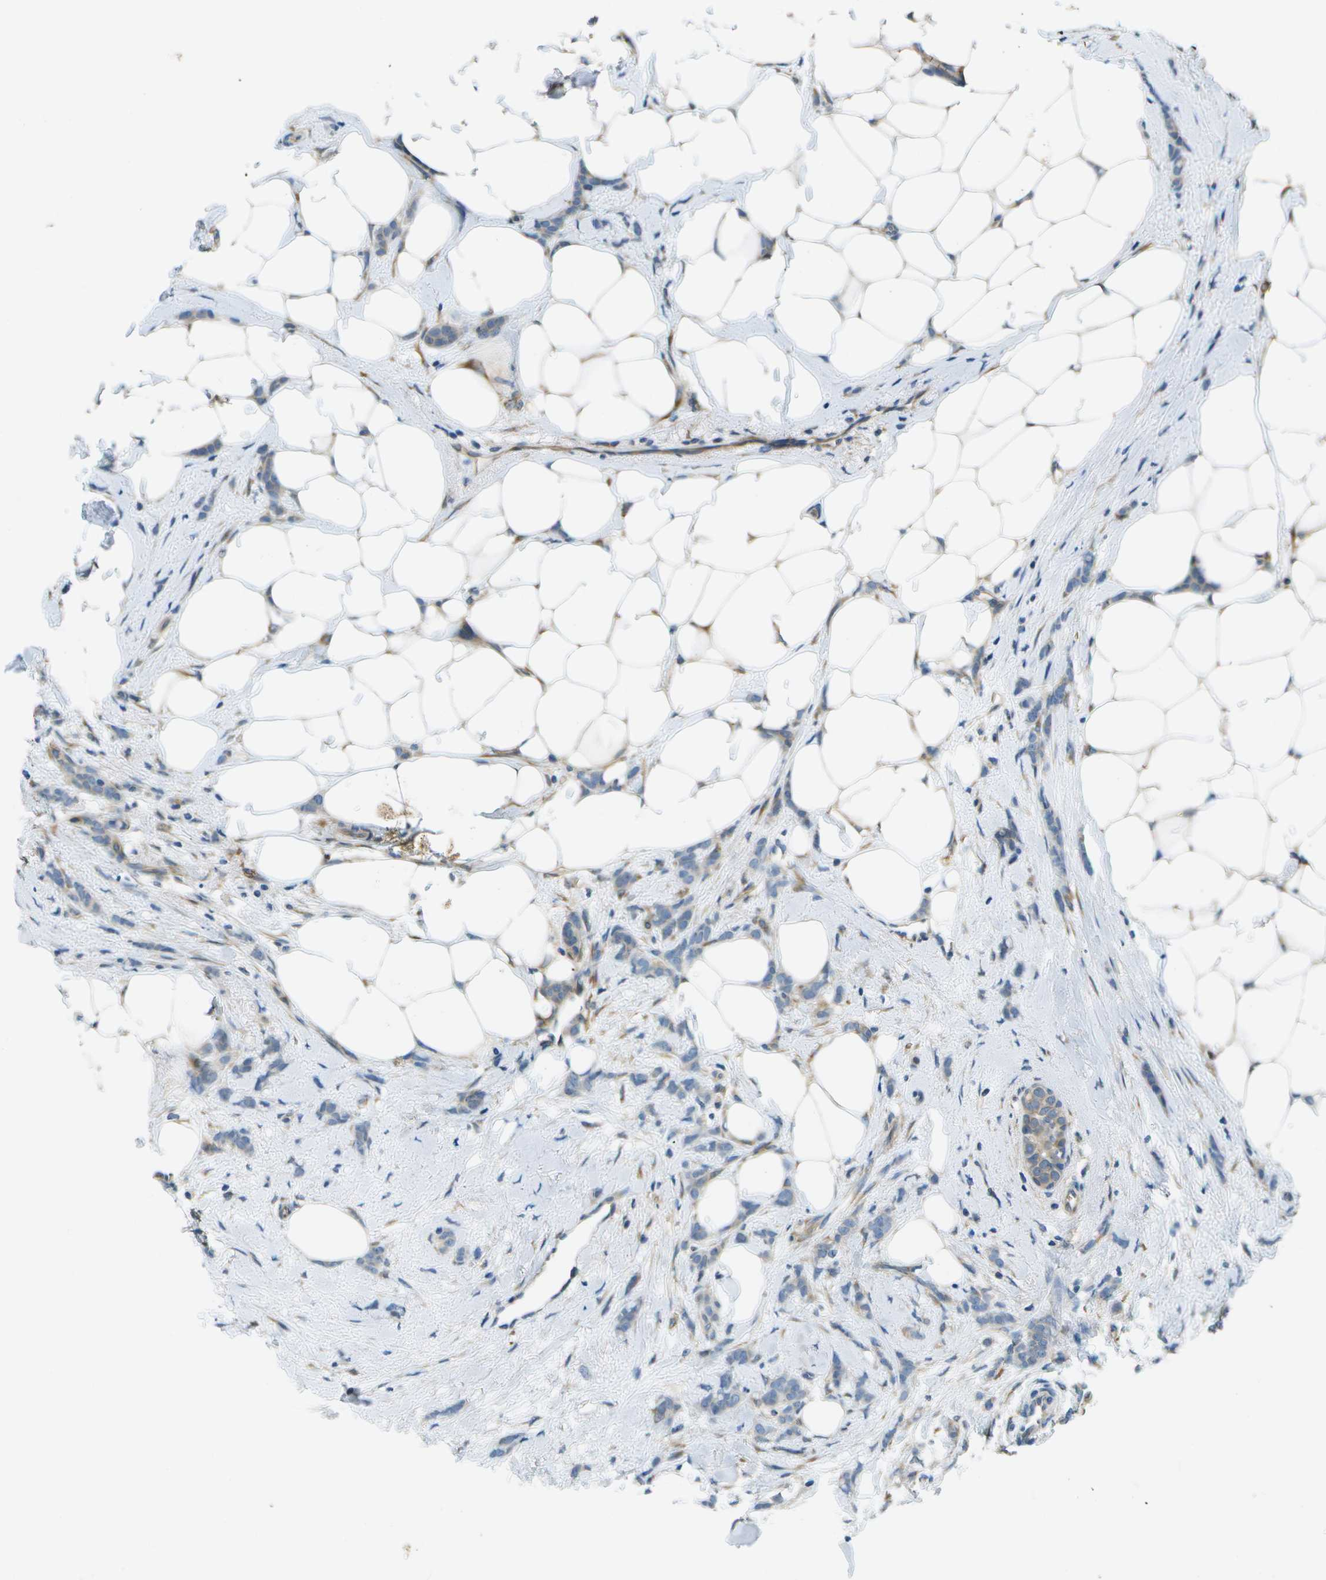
{"staining": {"intensity": "moderate", "quantity": "25%-75%", "location": "cytoplasmic/membranous"}, "tissue": "breast cancer", "cell_type": "Tumor cells", "image_type": "cancer", "snomed": [{"axis": "morphology", "description": "Lobular carcinoma, in situ"}, {"axis": "morphology", "description": "Lobular carcinoma"}, {"axis": "topography", "description": "Breast"}], "caption": "Brown immunohistochemical staining in breast lobular carcinoma in situ reveals moderate cytoplasmic/membranous positivity in approximately 25%-75% of tumor cells. The staining was performed using DAB (3,3'-diaminobenzidine) to visualize the protein expression in brown, while the nuclei were stained in blue with hematoxylin (Magnification: 20x).", "gene": "CTIF", "patient": {"sex": "female", "age": 41}}